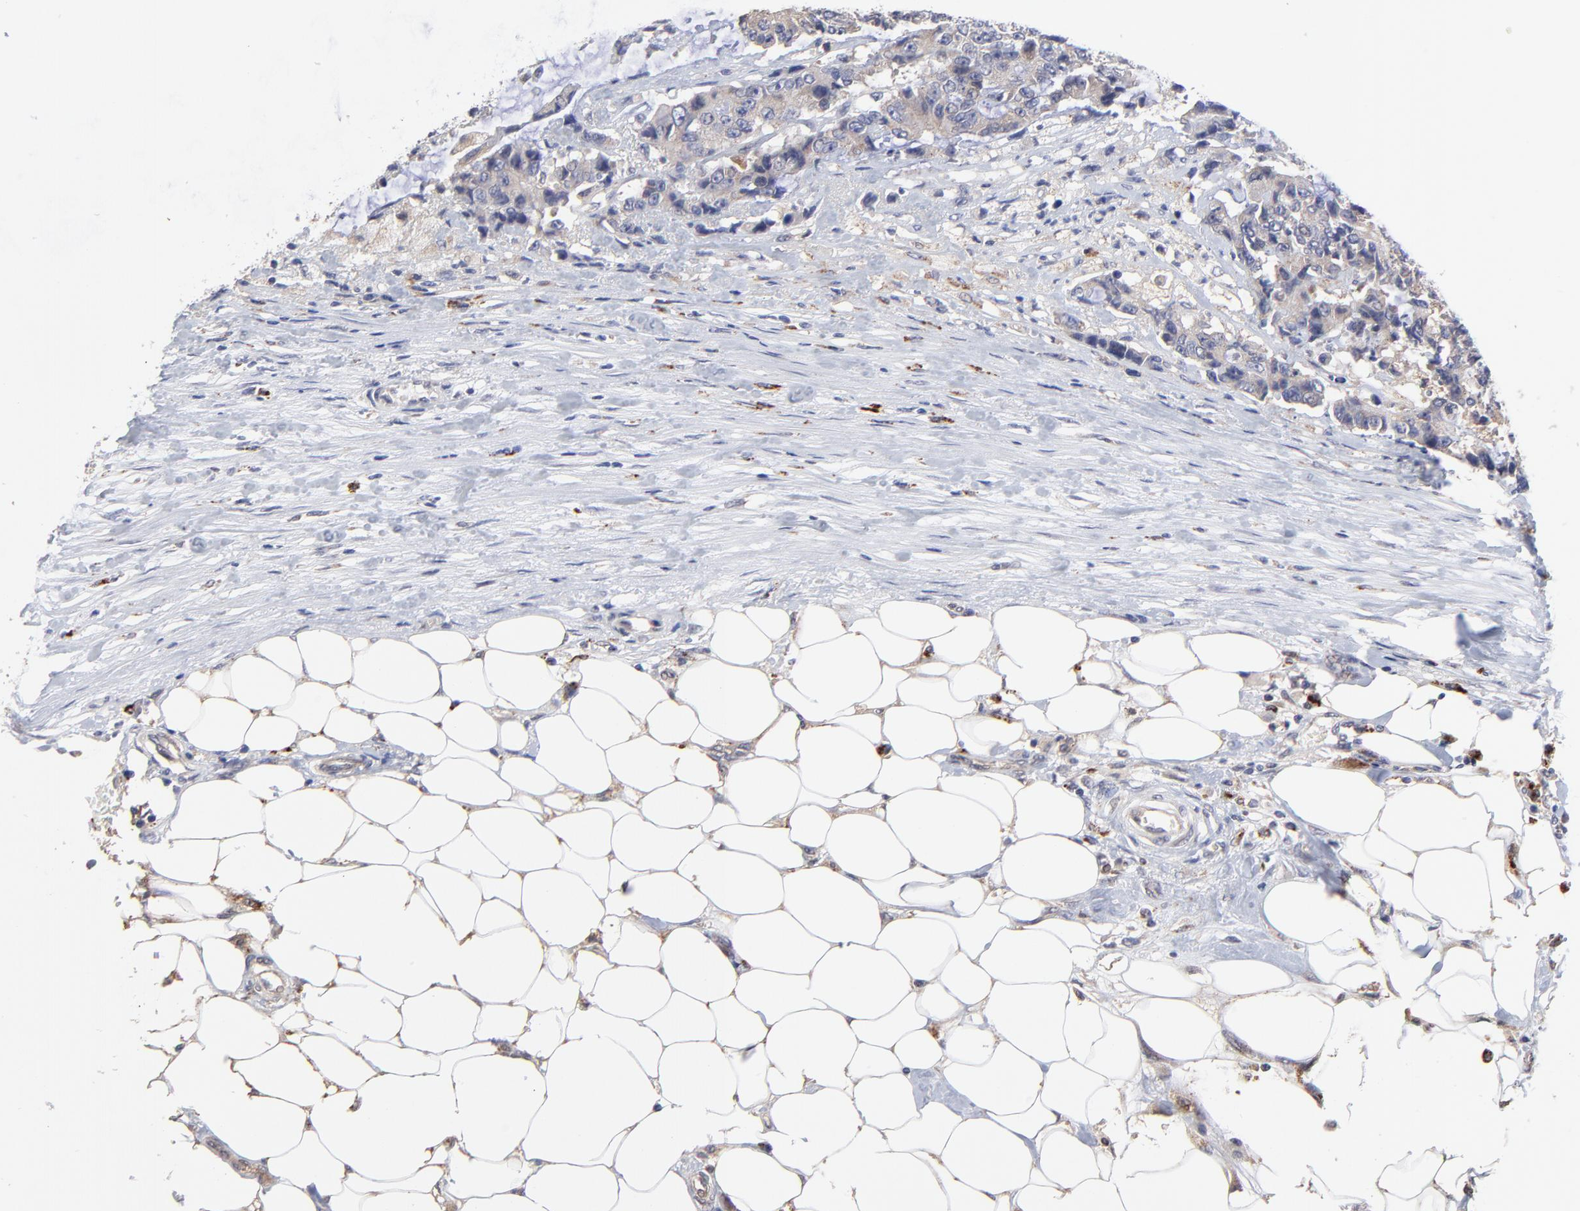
{"staining": {"intensity": "negative", "quantity": "none", "location": "none"}, "tissue": "colorectal cancer", "cell_type": "Tumor cells", "image_type": "cancer", "snomed": [{"axis": "morphology", "description": "Adenocarcinoma, NOS"}, {"axis": "topography", "description": "Colon"}], "caption": "A histopathology image of human colorectal adenocarcinoma is negative for staining in tumor cells.", "gene": "PDE4B", "patient": {"sex": "female", "age": 86}}